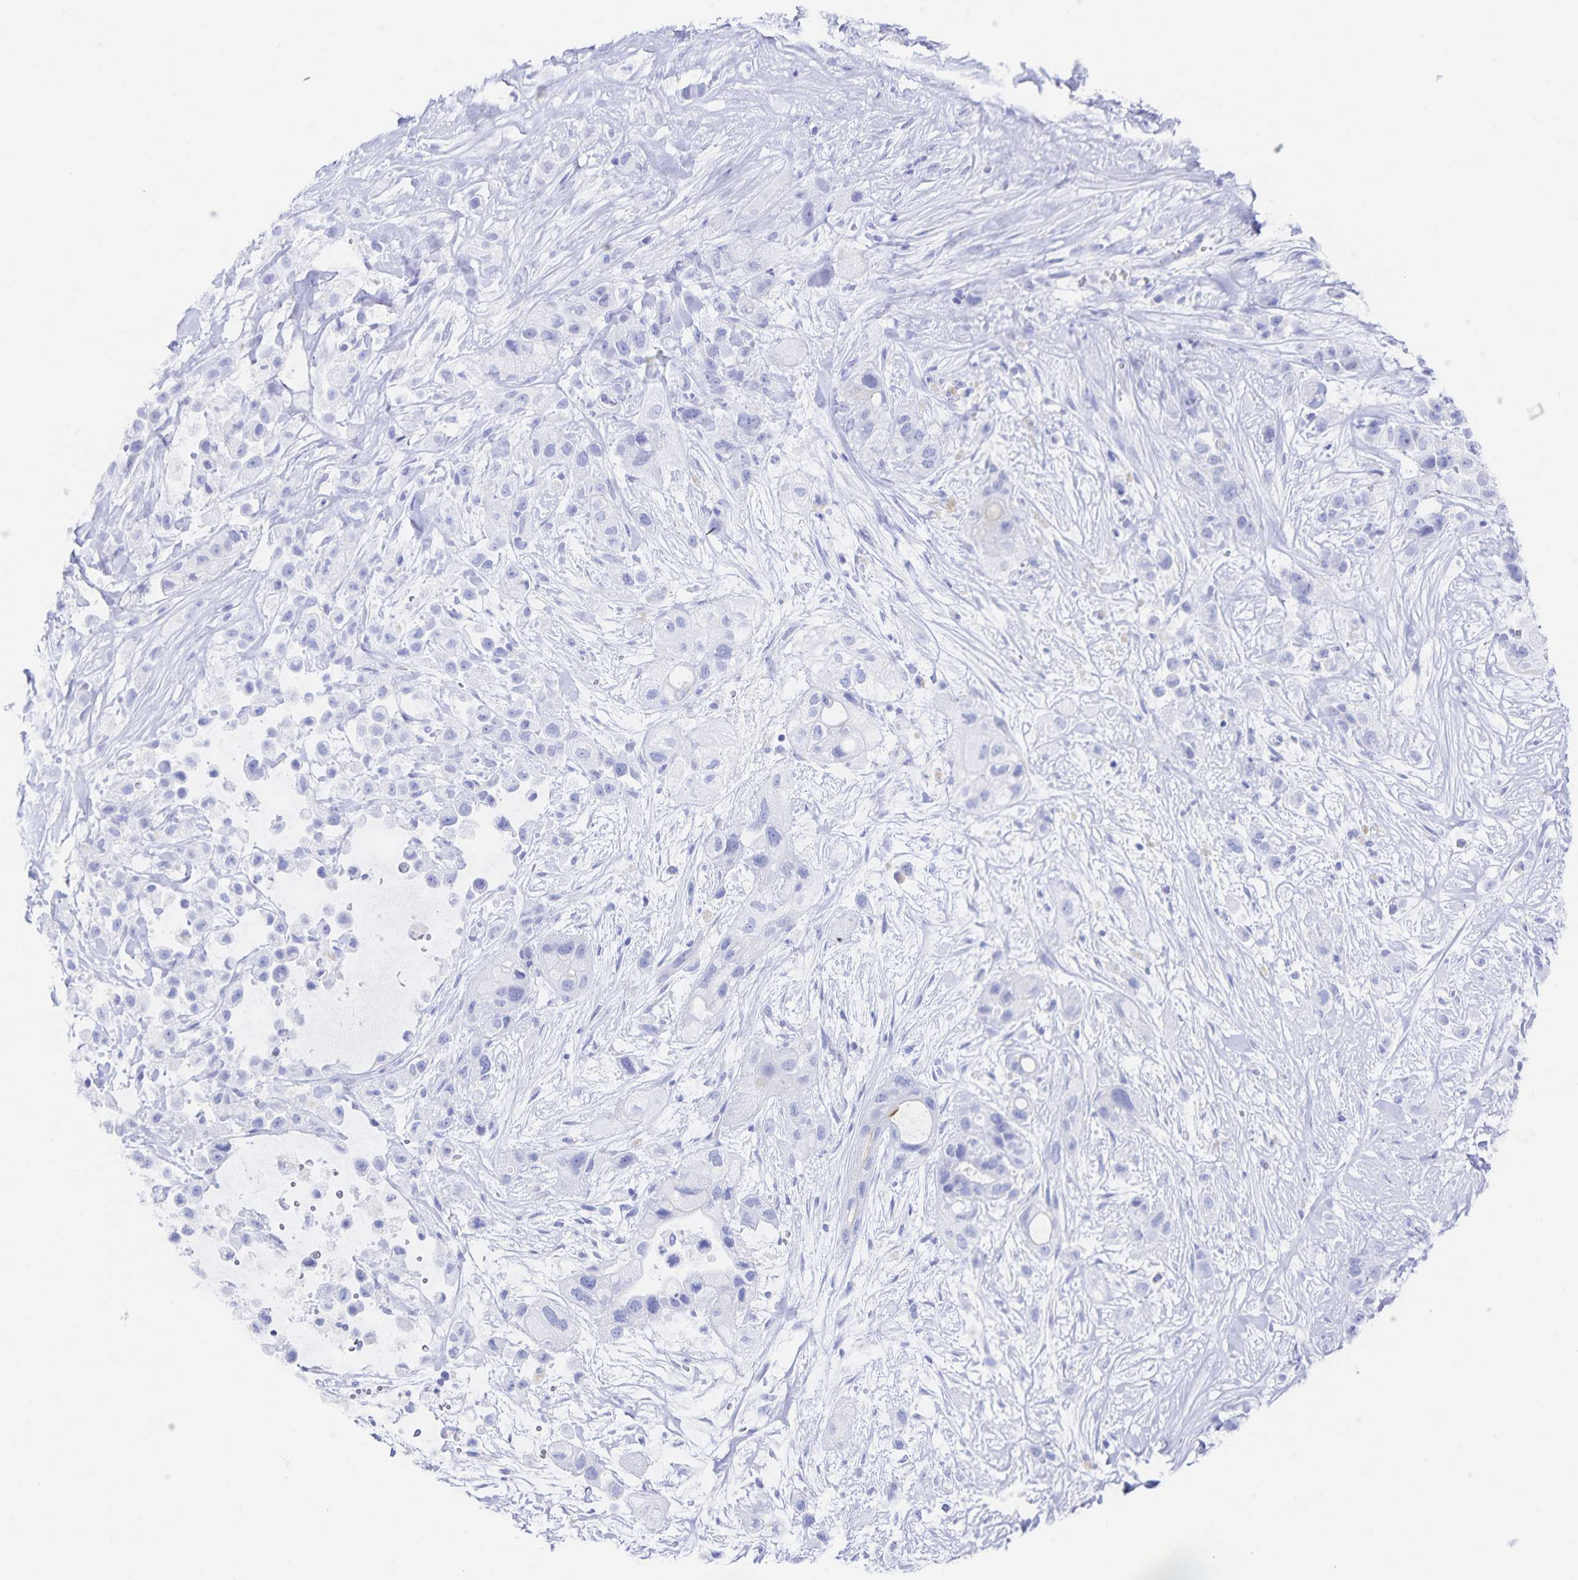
{"staining": {"intensity": "negative", "quantity": "none", "location": "none"}, "tissue": "pancreatic cancer", "cell_type": "Tumor cells", "image_type": "cancer", "snomed": [{"axis": "morphology", "description": "Adenocarcinoma, NOS"}, {"axis": "topography", "description": "Pancreas"}], "caption": "The IHC micrograph has no significant positivity in tumor cells of pancreatic adenocarcinoma tissue.", "gene": "SNTN", "patient": {"sex": "male", "age": 44}}